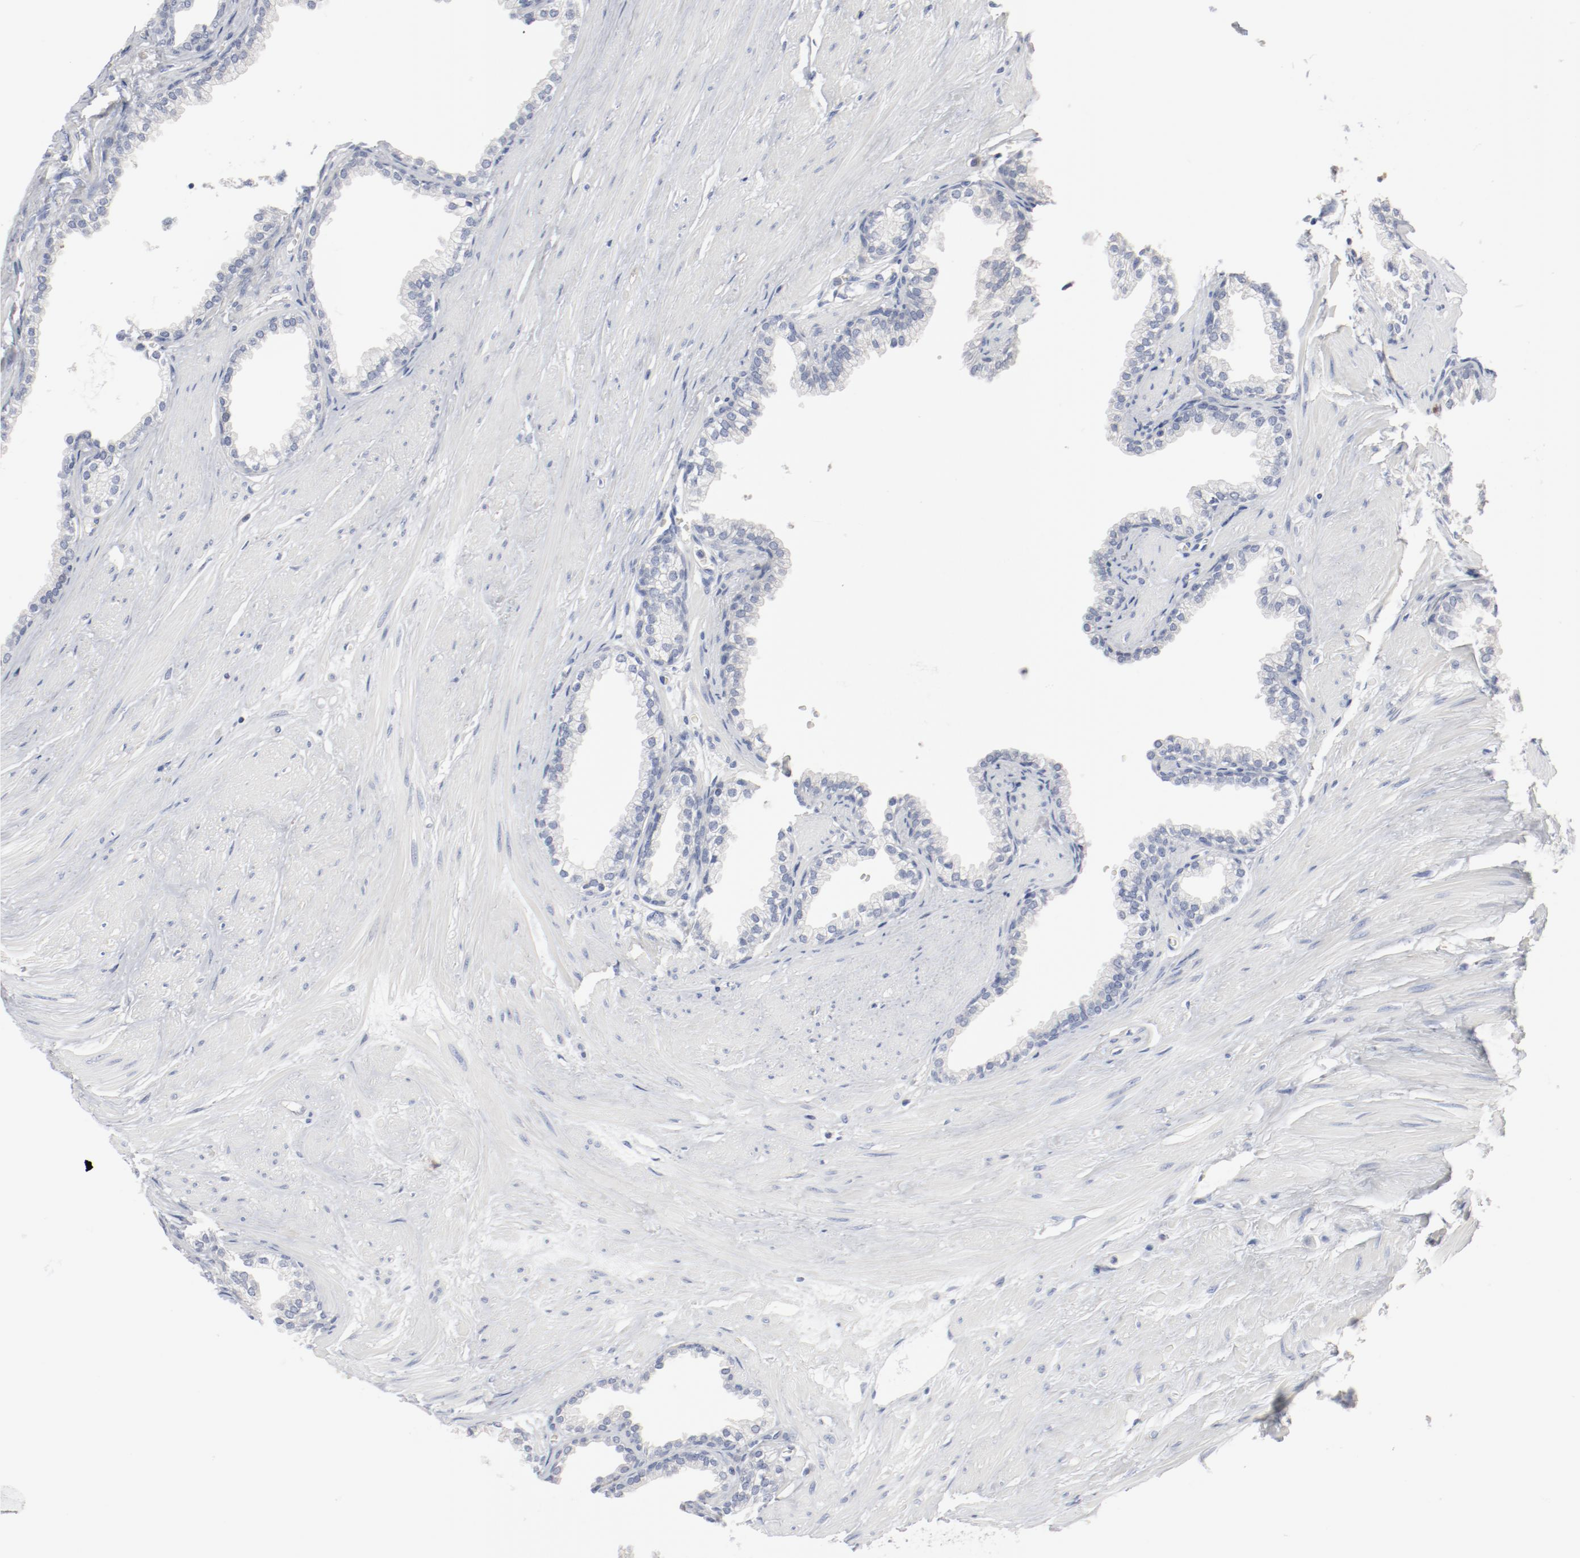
{"staining": {"intensity": "weak", "quantity": ">75%", "location": "cytoplasmic/membranous"}, "tissue": "prostate", "cell_type": "Glandular cells", "image_type": "normal", "snomed": [{"axis": "morphology", "description": "Normal tissue, NOS"}, {"axis": "topography", "description": "Prostate"}], "caption": "Human prostate stained with a brown dye exhibits weak cytoplasmic/membranous positive positivity in approximately >75% of glandular cells.", "gene": "CDK1", "patient": {"sex": "male", "age": 64}}